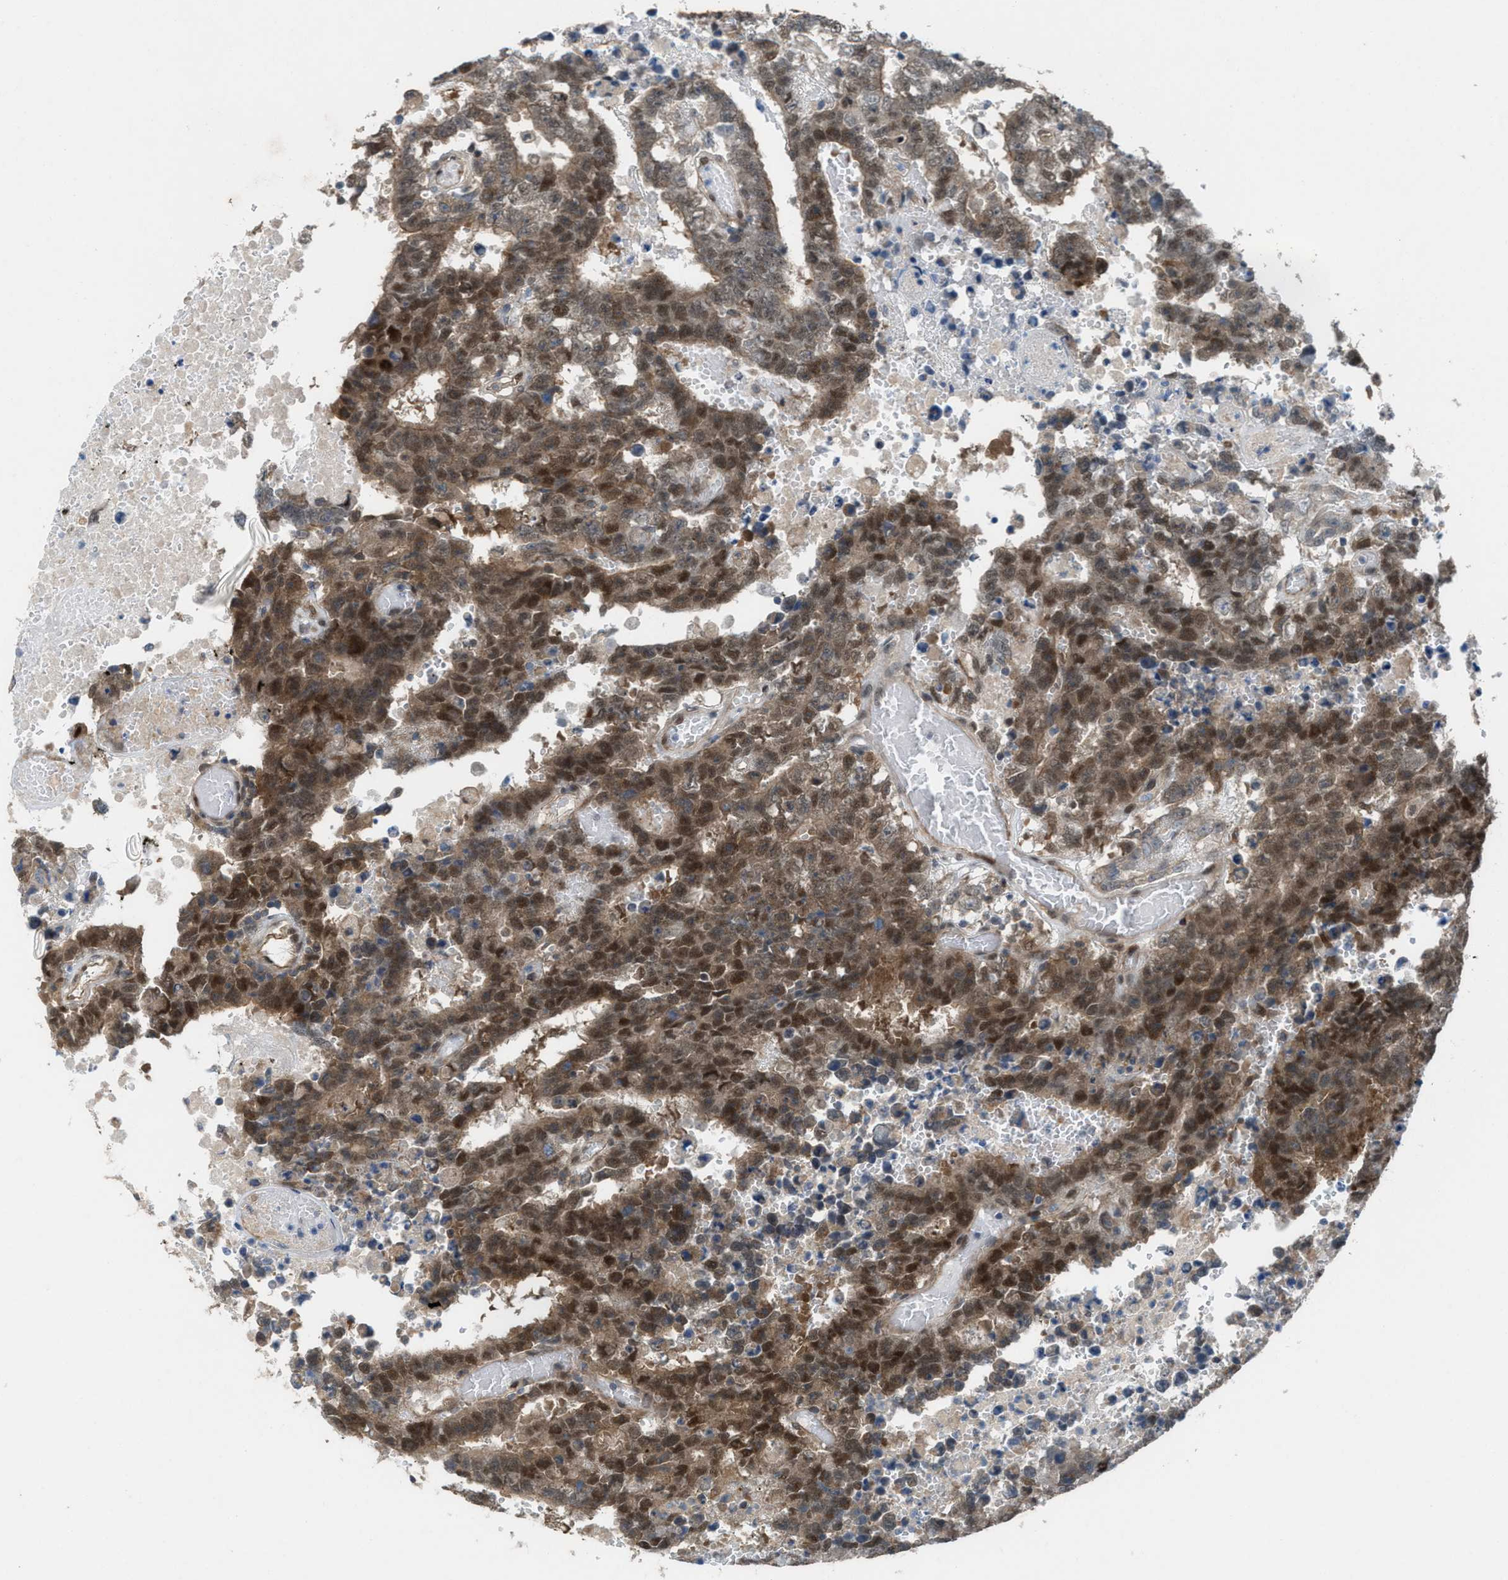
{"staining": {"intensity": "moderate", "quantity": ">75%", "location": "cytoplasmic/membranous,nuclear"}, "tissue": "testis cancer", "cell_type": "Tumor cells", "image_type": "cancer", "snomed": [{"axis": "morphology", "description": "Carcinoma, Embryonal, NOS"}, {"axis": "topography", "description": "Testis"}], "caption": "Approximately >75% of tumor cells in human embryonal carcinoma (testis) reveal moderate cytoplasmic/membranous and nuclear protein expression as visualized by brown immunohistochemical staining.", "gene": "PLAA", "patient": {"sex": "male", "age": 25}}